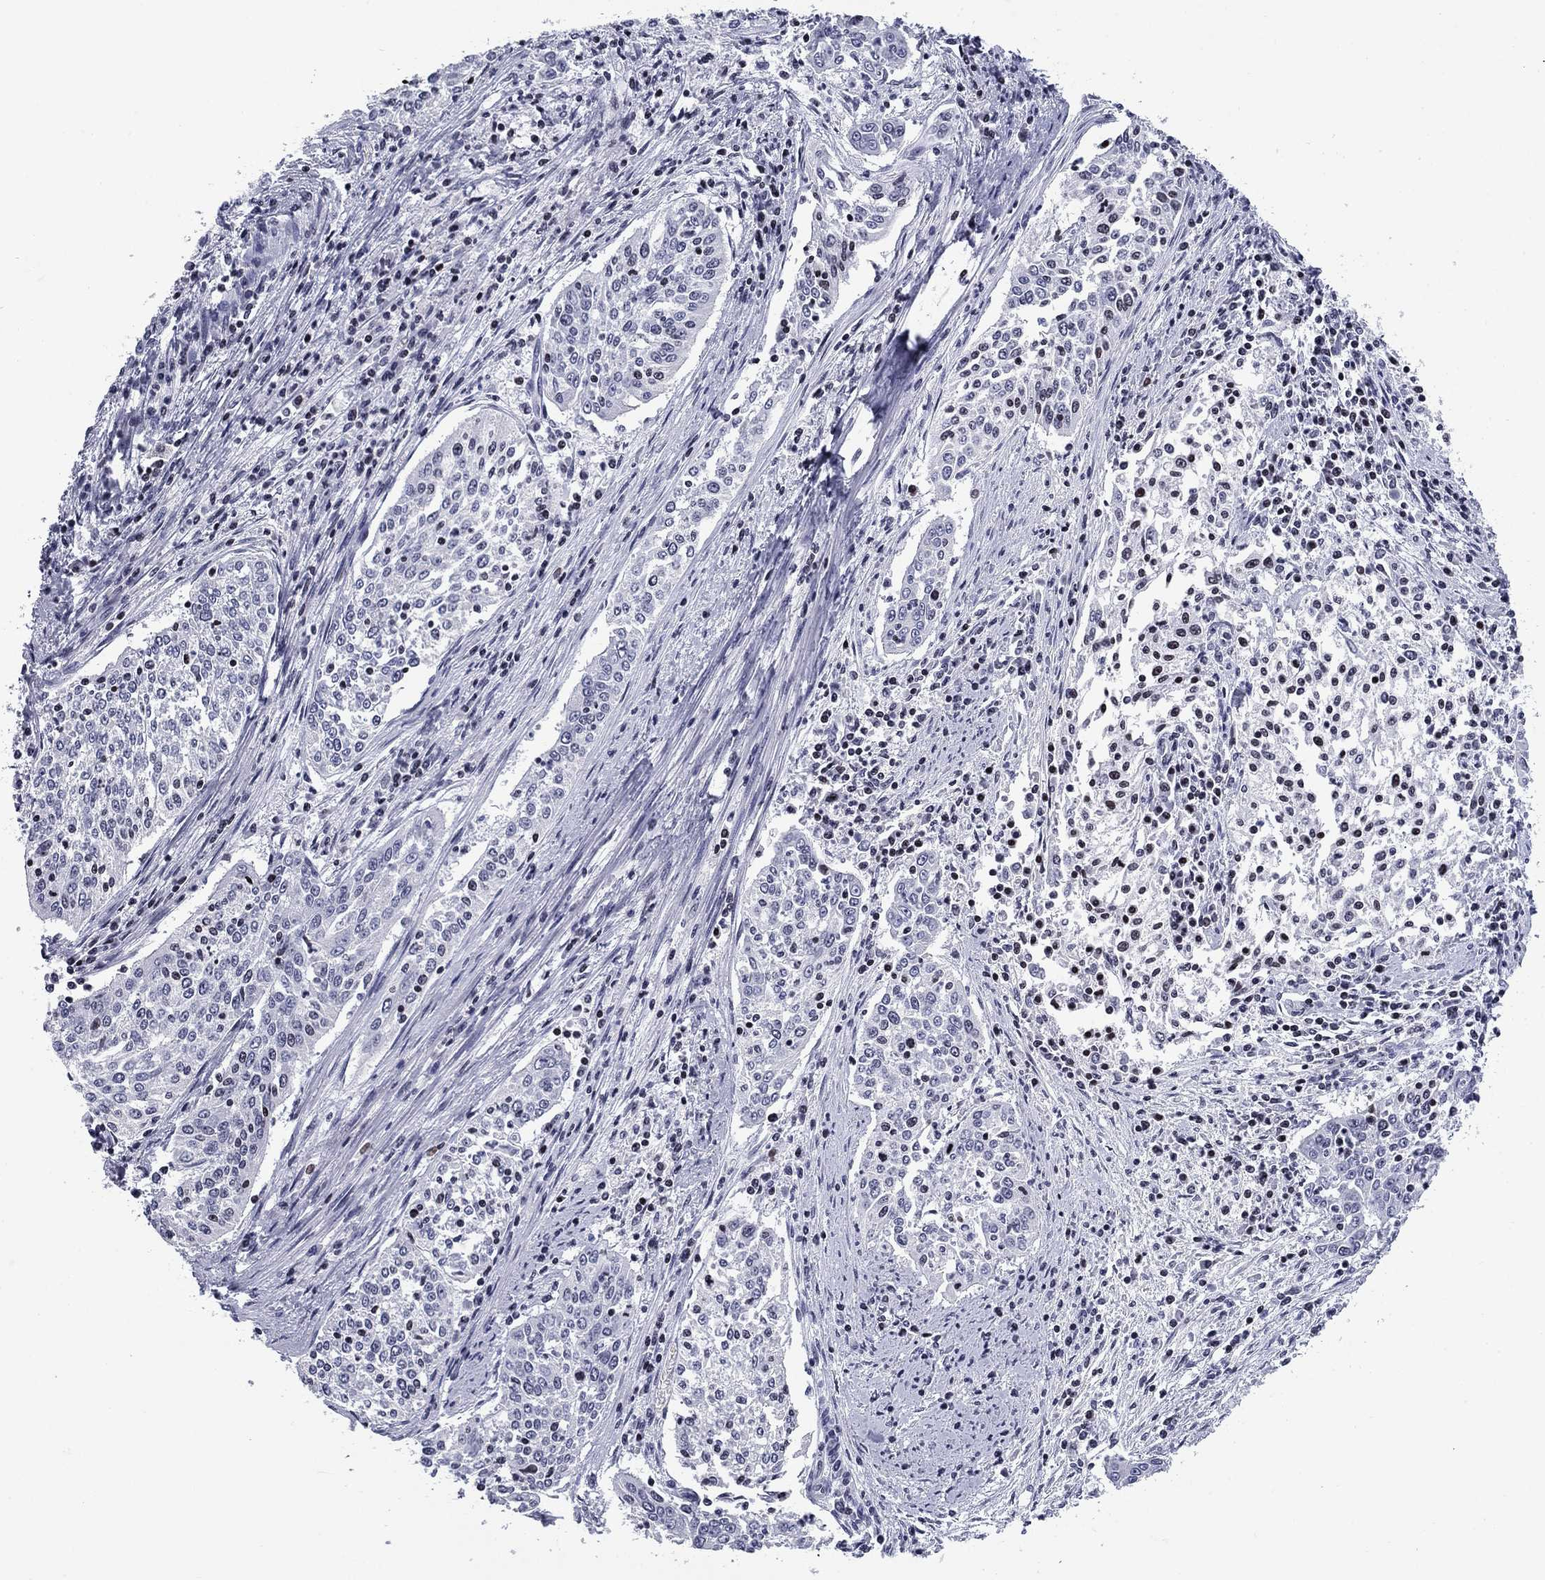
{"staining": {"intensity": "negative", "quantity": "none", "location": "none"}, "tissue": "cervical cancer", "cell_type": "Tumor cells", "image_type": "cancer", "snomed": [{"axis": "morphology", "description": "Squamous cell carcinoma, NOS"}, {"axis": "topography", "description": "Cervix"}], "caption": "There is no significant positivity in tumor cells of cervical squamous cell carcinoma.", "gene": "CCDC144A", "patient": {"sex": "female", "age": 41}}